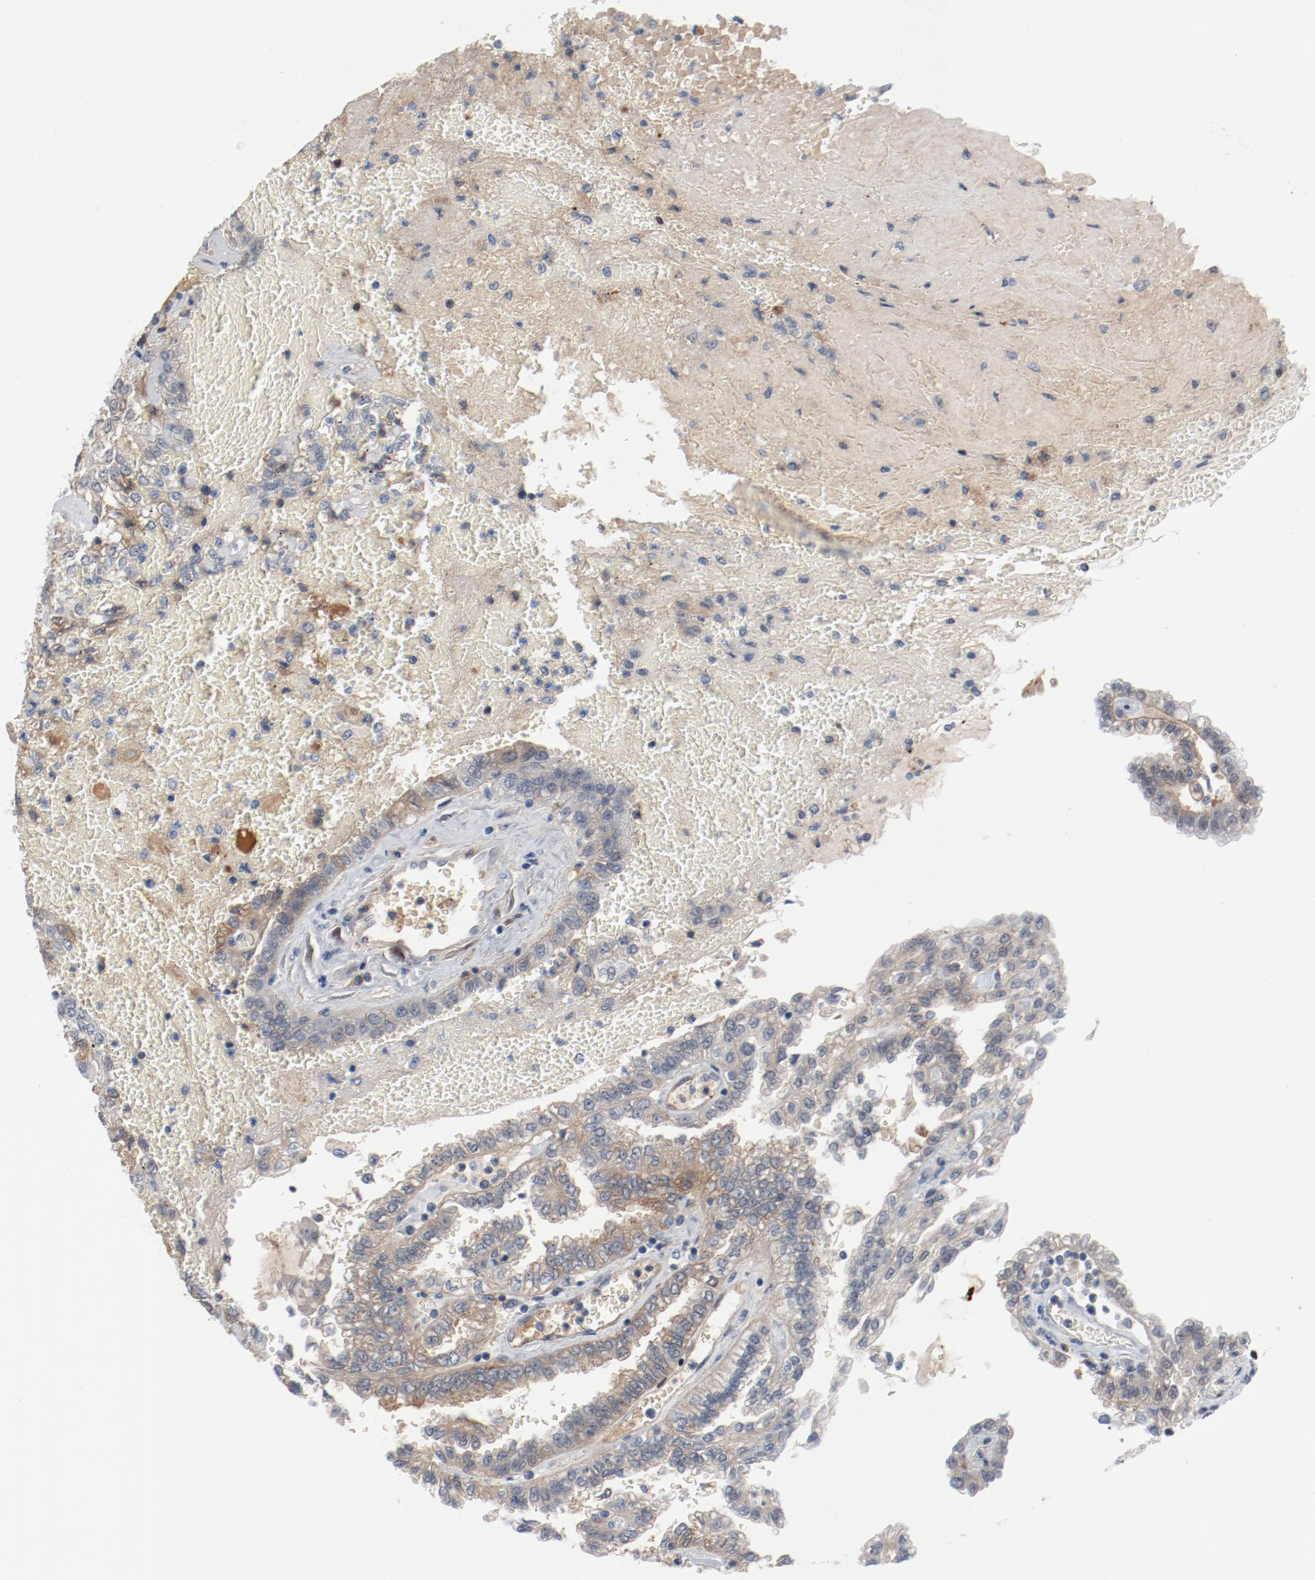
{"staining": {"intensity": "weak", "quantity": "<25%", "location": "cytoplasmic/membranous"}, "tissue": "renal cancer", "cell_type": "Tumor cells", "image_type": "cancer", "snomed": [{"axis": "morphology", "description": "Inflammation, NOS"}, {"axis": "morphology", "description": "Adenocarcinoma, NOS"}, {"axis": "topography", "description": "Kidney"}], "caption": "This is an immunohistochemistry (IHC) micrograph of human renal cancer. There is no expression in tumor cells.", "gene": "FOXP1", "patient": {"sex": "male", "age": 68}}